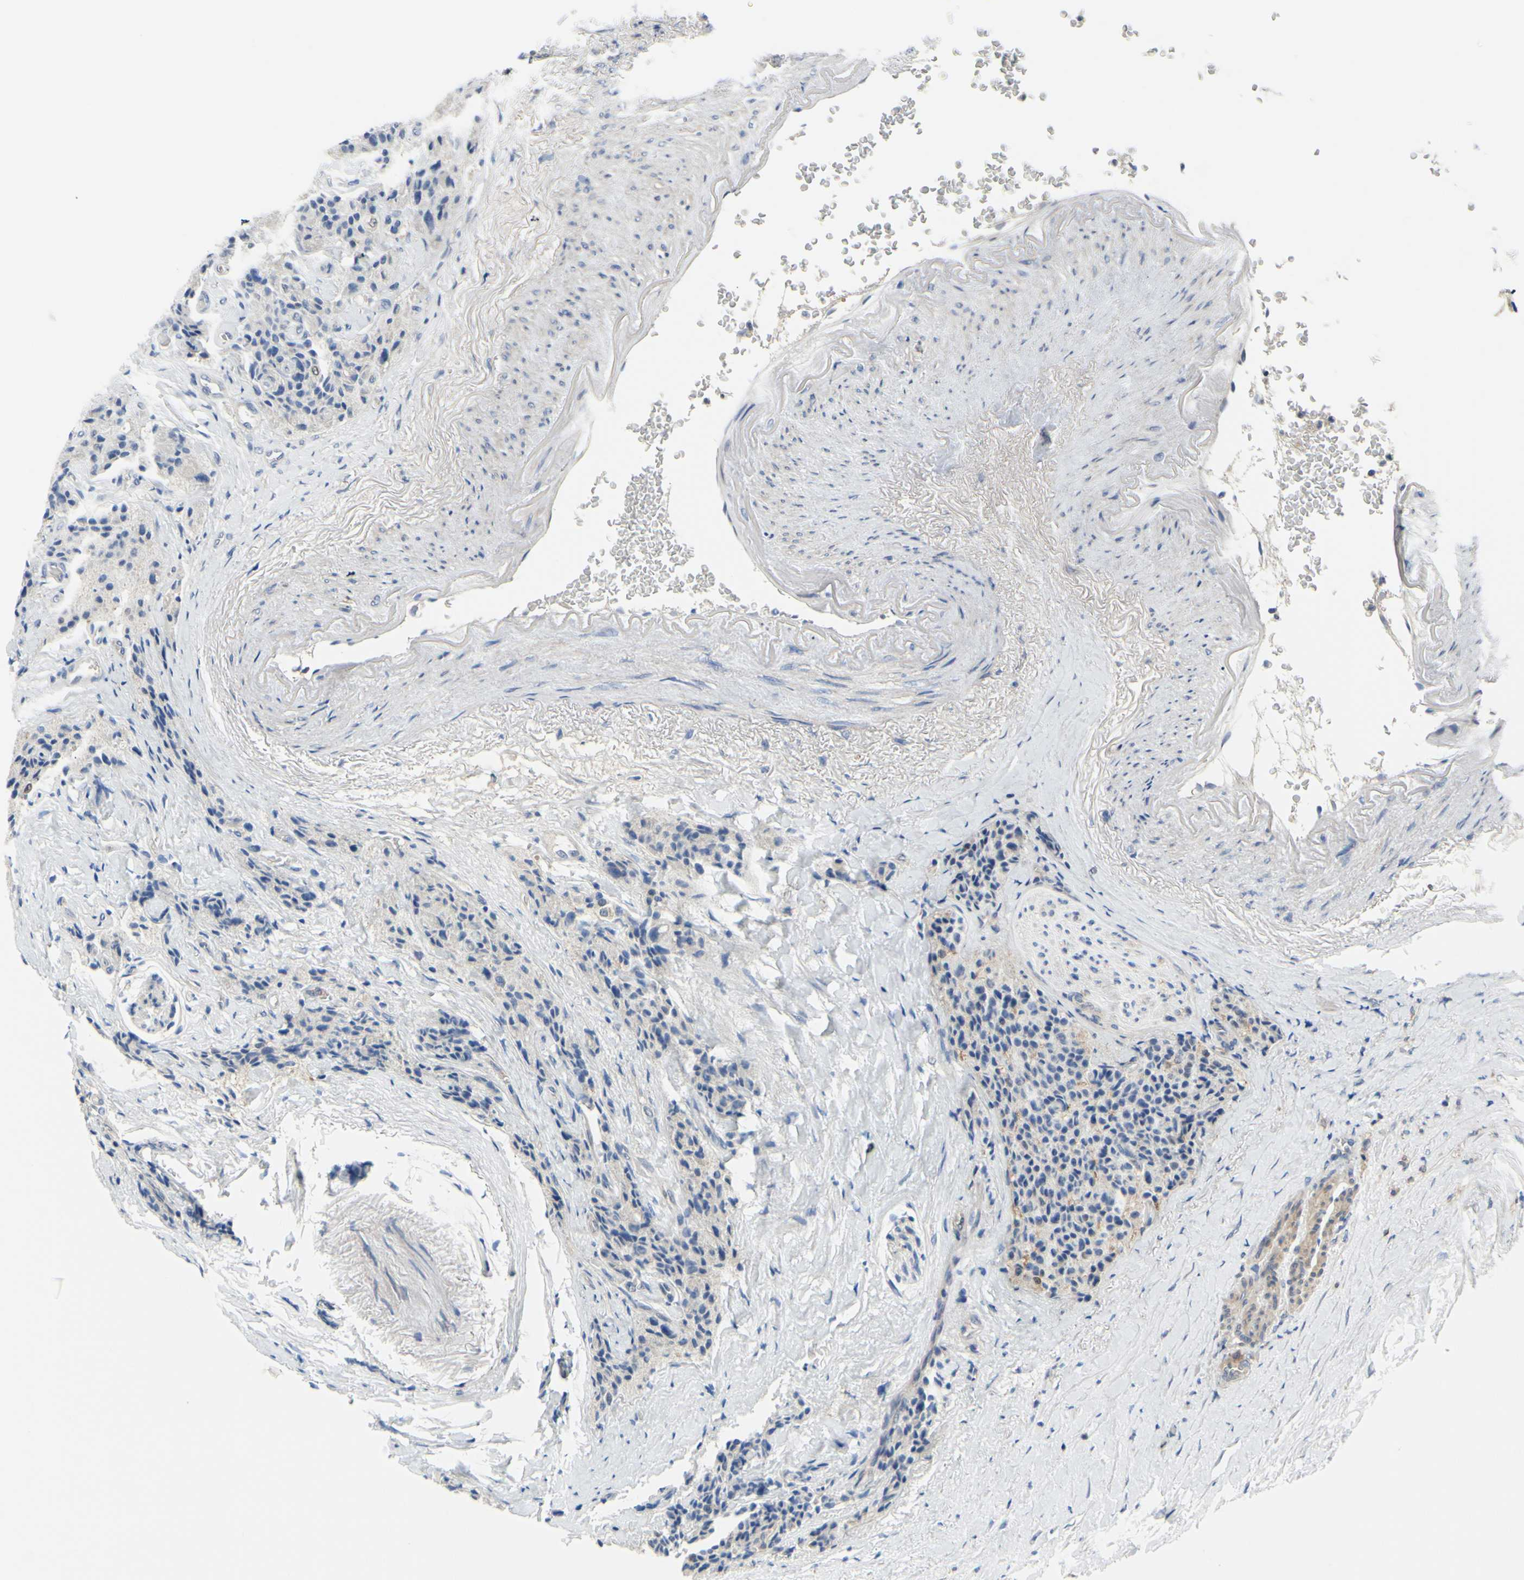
{"staining": {"intensity": "weak", "quantity": "25%-75%", "location": "cytoplasmic/membranous,nuclear"}, "tissue": "carcinoid", "cell_type": "Tumor cells", "image_type": "cancer", "snomed": [{"axis": "morphology", "description": "Carcinoid, malignant, NOS"}, {"axis": "topography", "description": "Colon"}], "caption": "Protein expression analysis of human carcinoid reveals weak cytoplasmic/membranous and nuclear staining in approximately 25%-75% of tumor cells.", "gene": "UPK3B", "patient": {"sex": "female", "age": 61}}